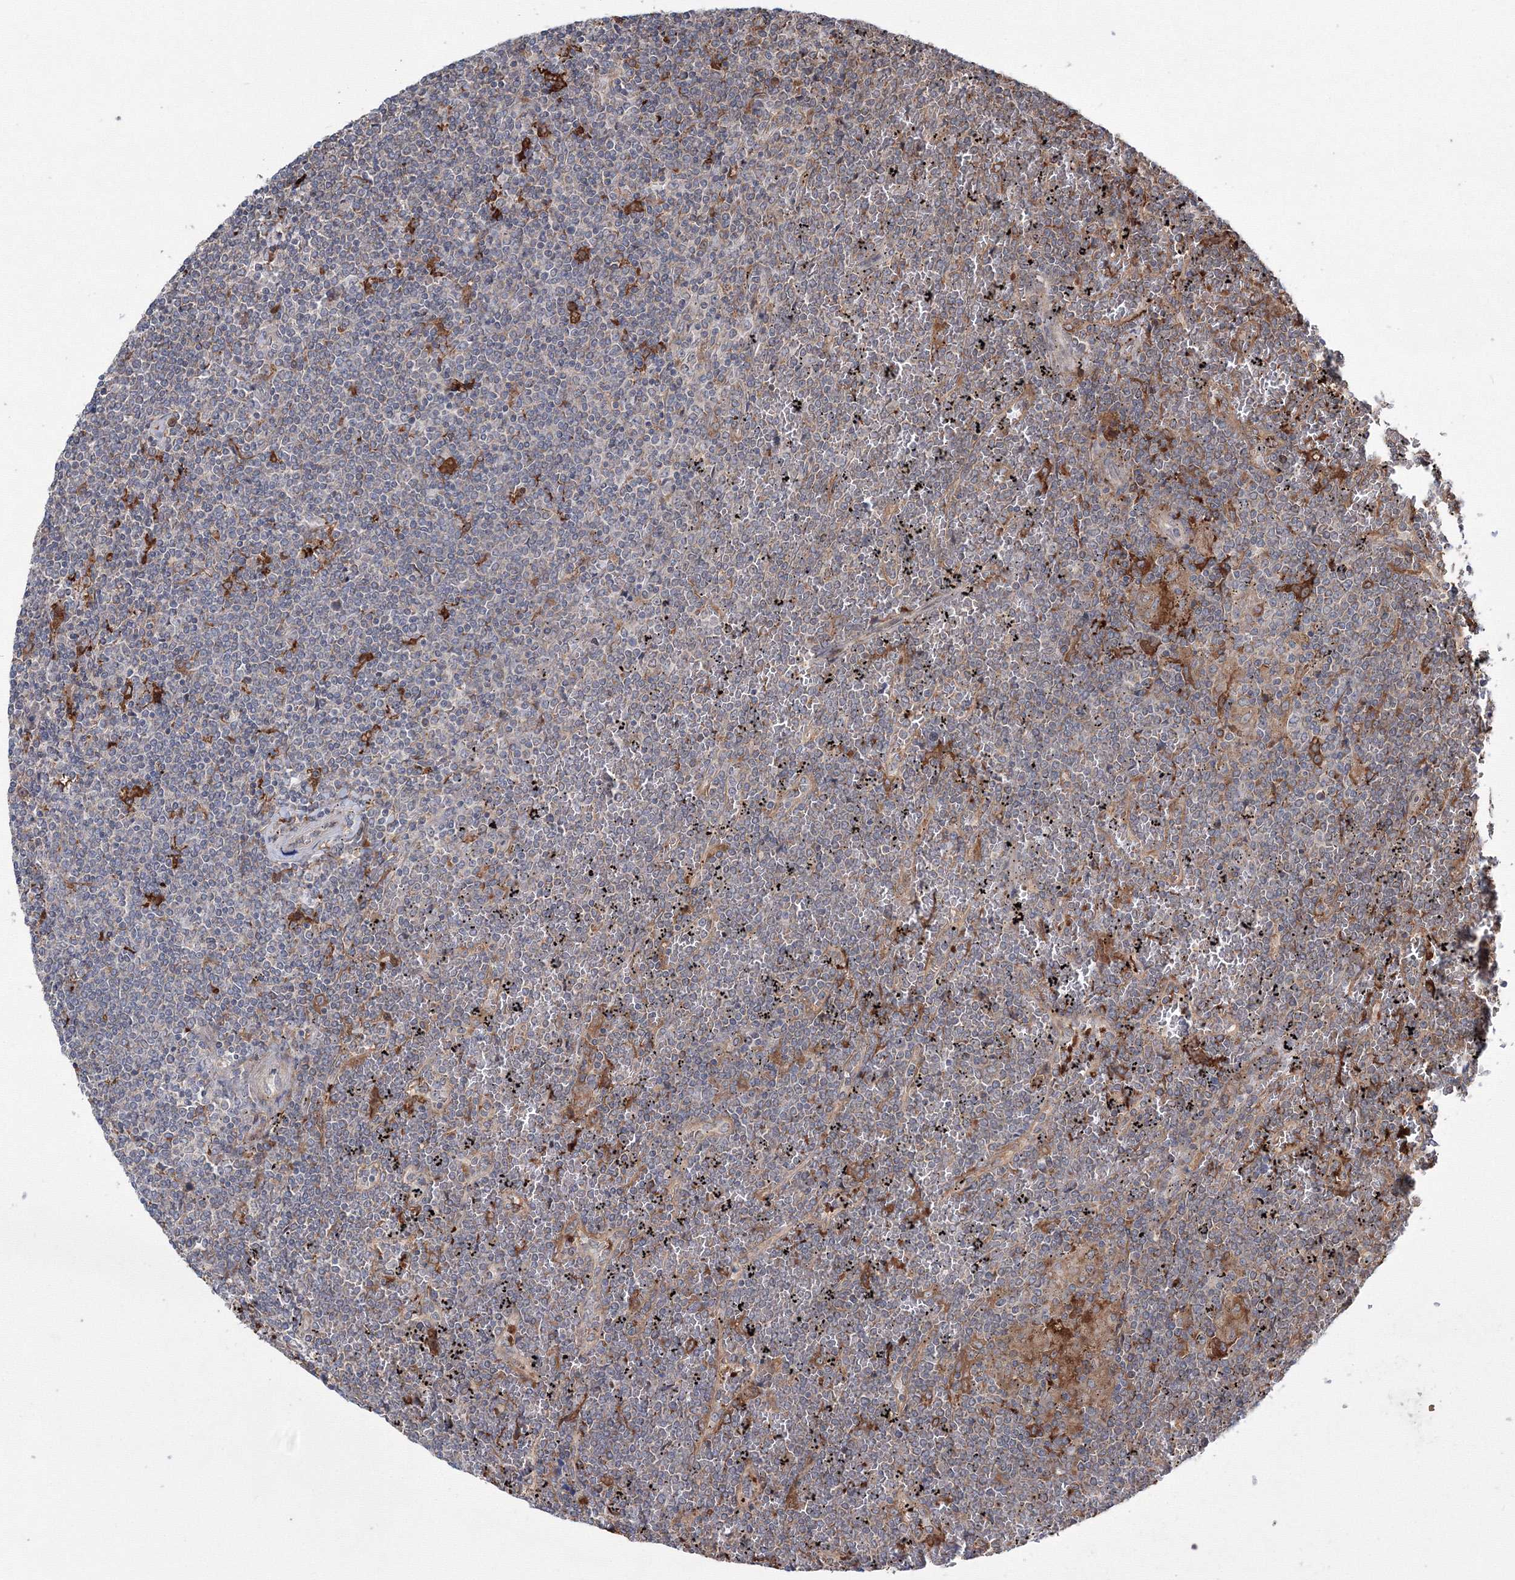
{"staining": {"intensity": "negative", "quantity": "none", "location": "none"}, "tissue": "lymphoma", "cell_type": "Tumor cells", "image_type": "cancer", "snomed": [{"axis": "morphology", "description": "Malignant lymphoma, non-Hodgkin's type, Low grade"}, {"axis": "topography", "description": "Spleen"}], "caption": "Image shows no significant protein staining in tumor cells of low-grade malignant lymphoma, non-Hodgkin's type.", "gene": "RANBP3L", "patient": {"sex": "female", "age": 19}}